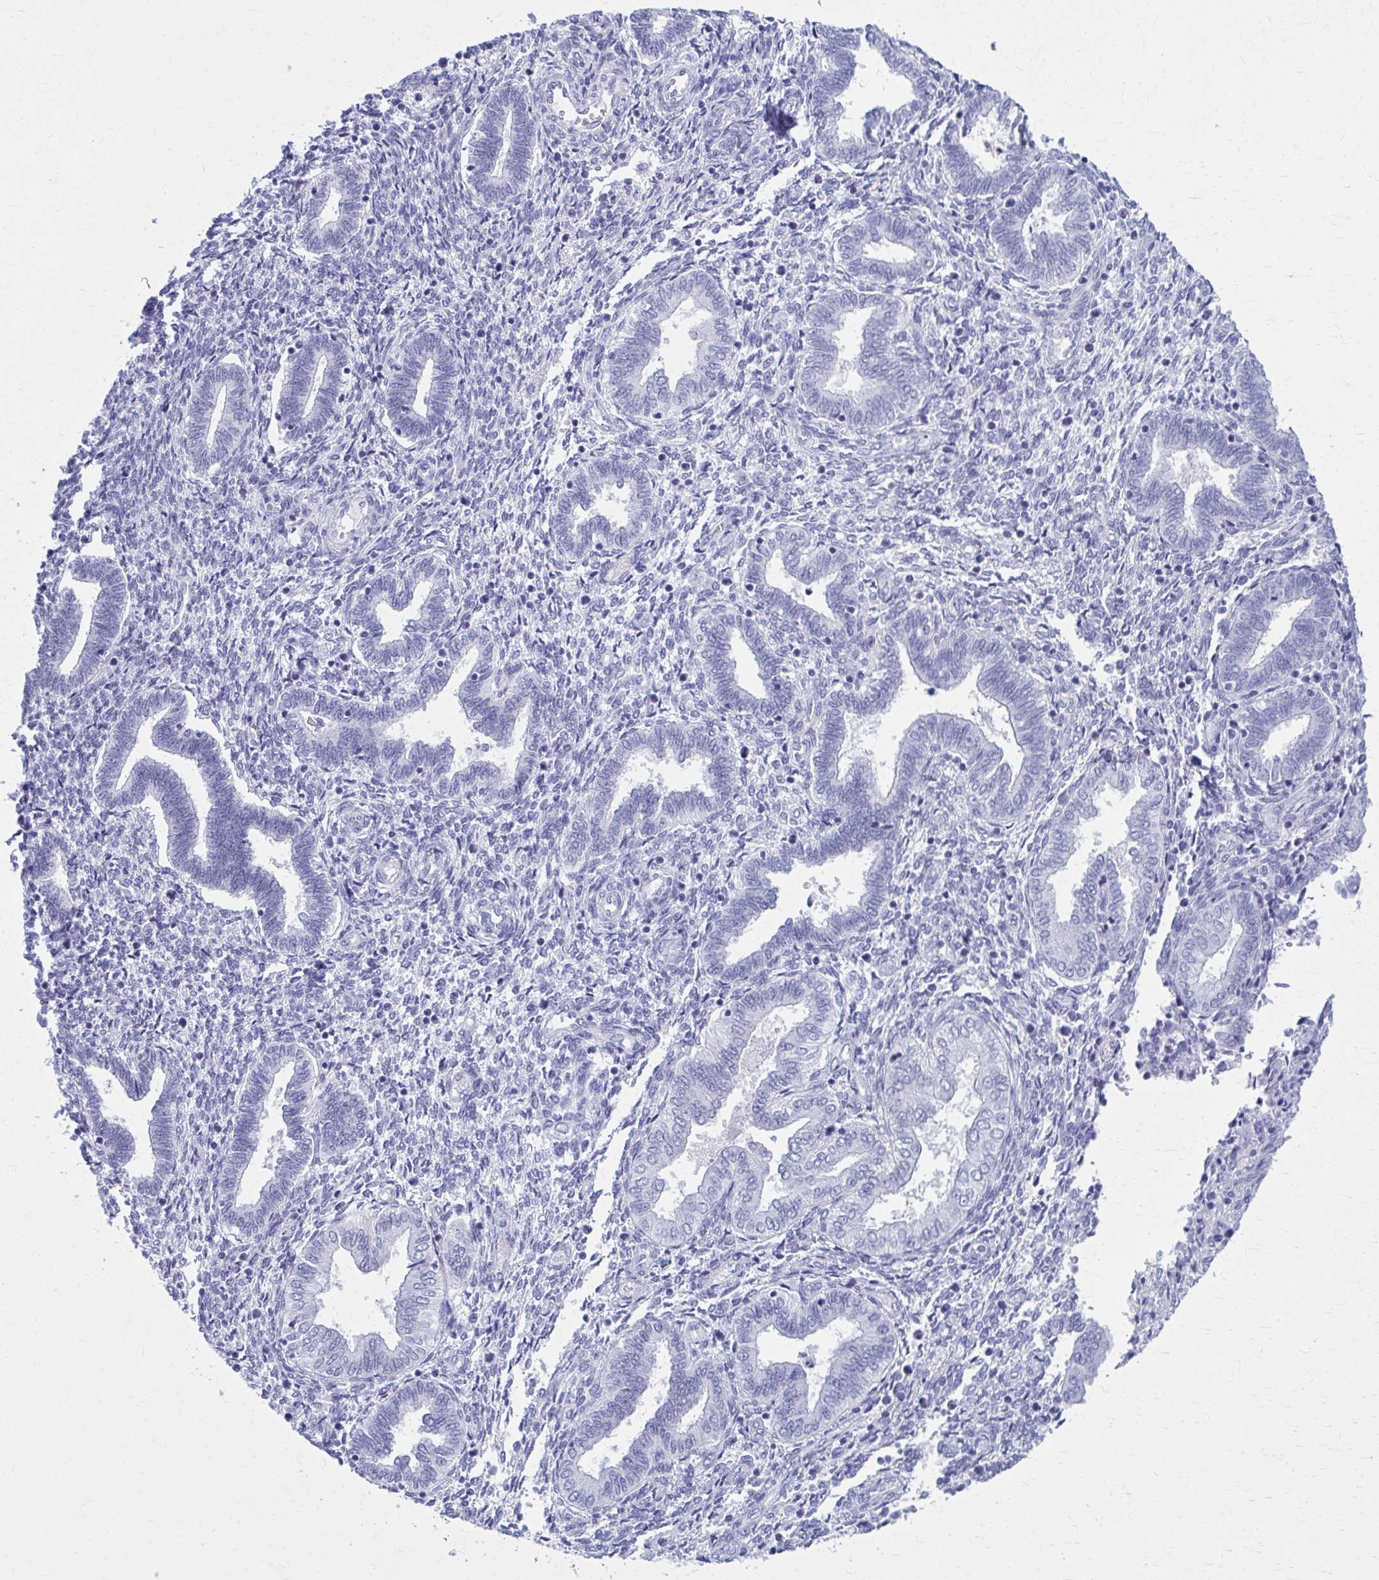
{"staining": {"intensity": "negative", "quantity": "none", "location": "none"}, "tissue": "endometrium", "cell_type": "Cells in endometrial stroma", "image_type": "normal", "snomed": [{"axis": "morphology", "description": "Normal tissue, NOS"}, {"axis": "topography", "description": "Endometrium"}], "caption": "Immunohistochemistry of normal endometrium exhibits no positivity in cells in endometrial stroma. Brightfield microscopy of immunohistochemistry (IHC) stained with DAB (3,3'-diaminobenzidine) (brown) and hematoxylin (blue), captured at high magnification.", "gene": "GFAP", "patient": {"sex": "female", "age": 42}}